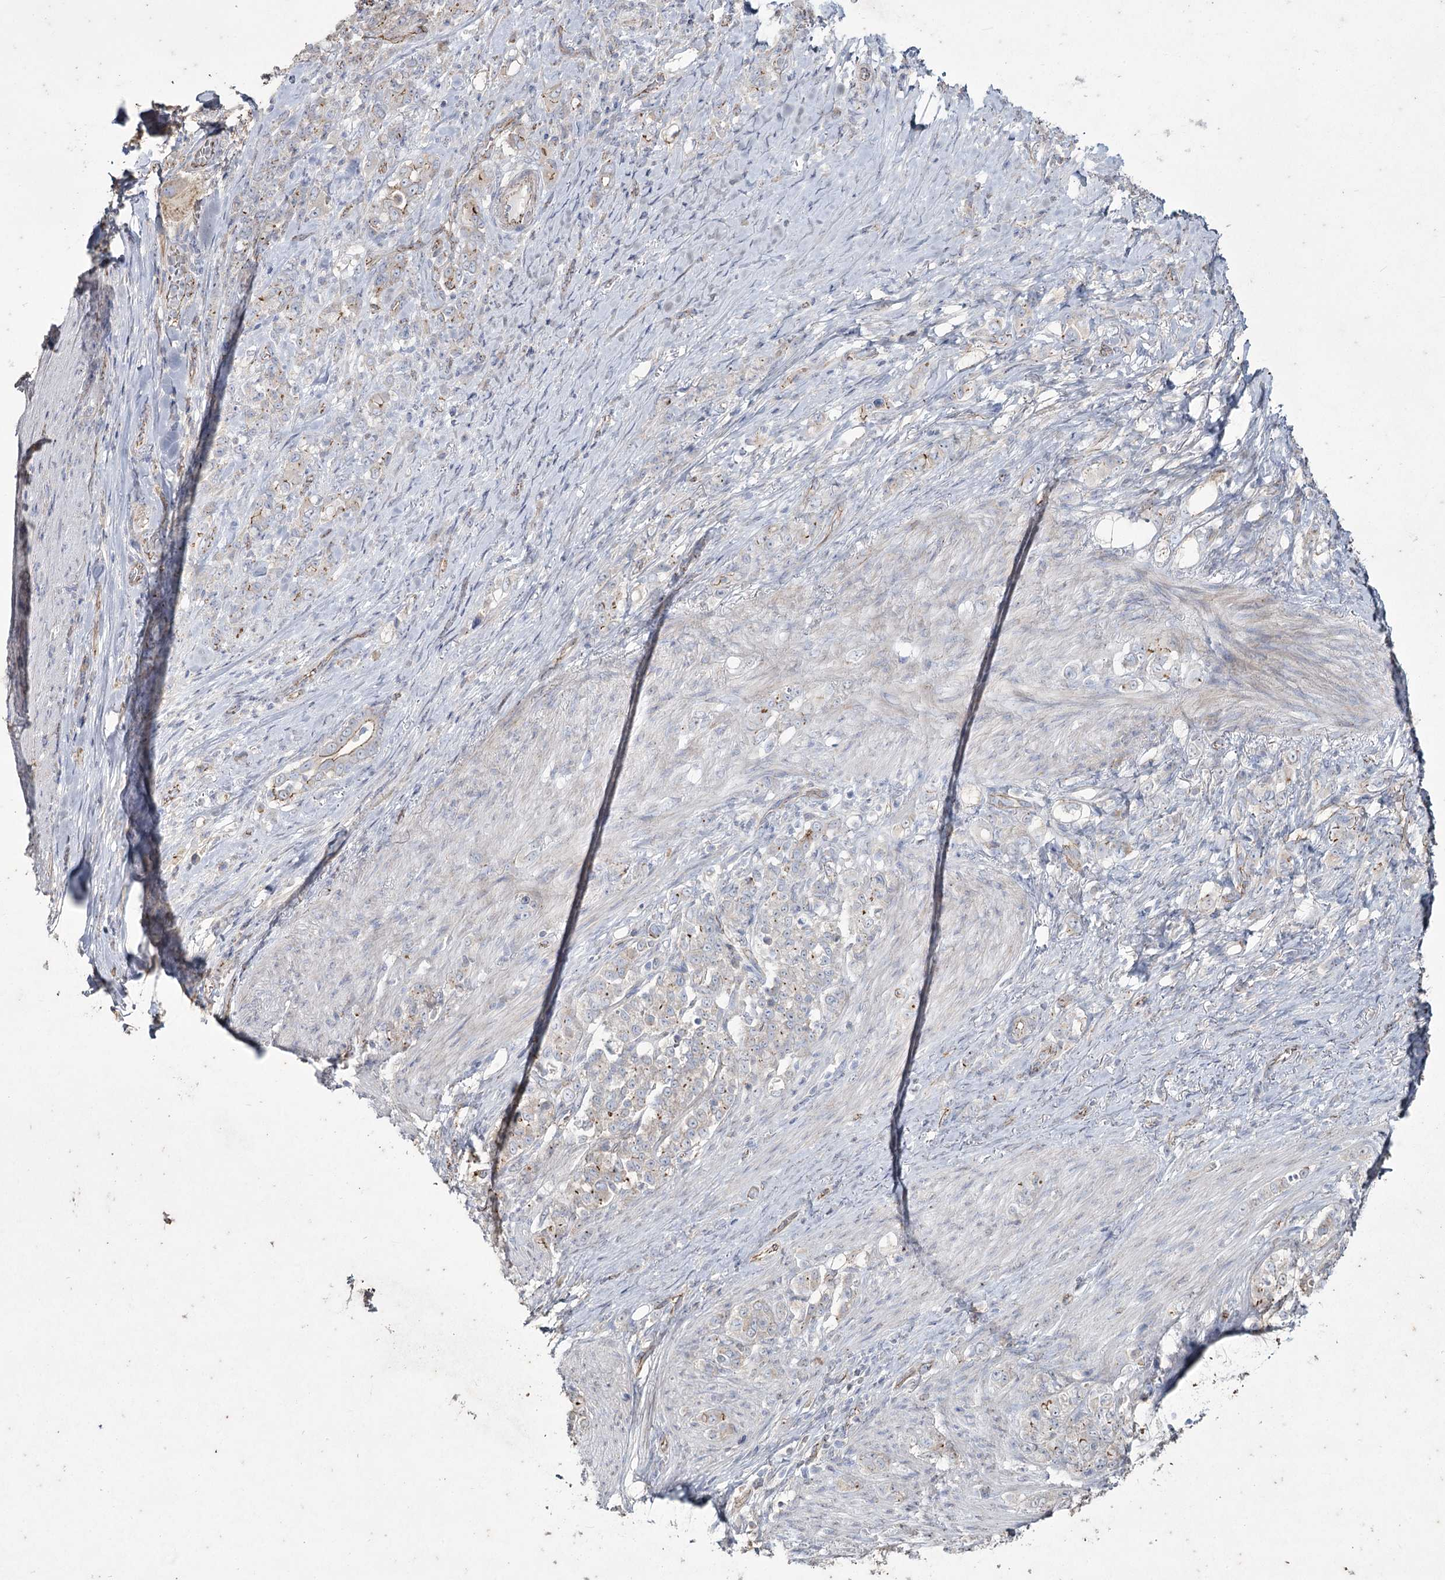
{"staining": {"intensity": "weak", "quantity": "<25%", "location": "cytoplasmic/membranous"}, "tissue": "stomach cancer", "cell_type": "Tumor cells", "image_type": "cancer", "snomed": [{"axis": "morphology", "description": "Adenocarcinoma, NOS"}, {"axis": "topography", "description": "Stomach"}], "caption": "Image shows no protein expression in tumor cells of adenocarcinoma (stomach) tissue.", "gene": "LDLRAD3", "patient": {"sex": "female", "age": 79}}